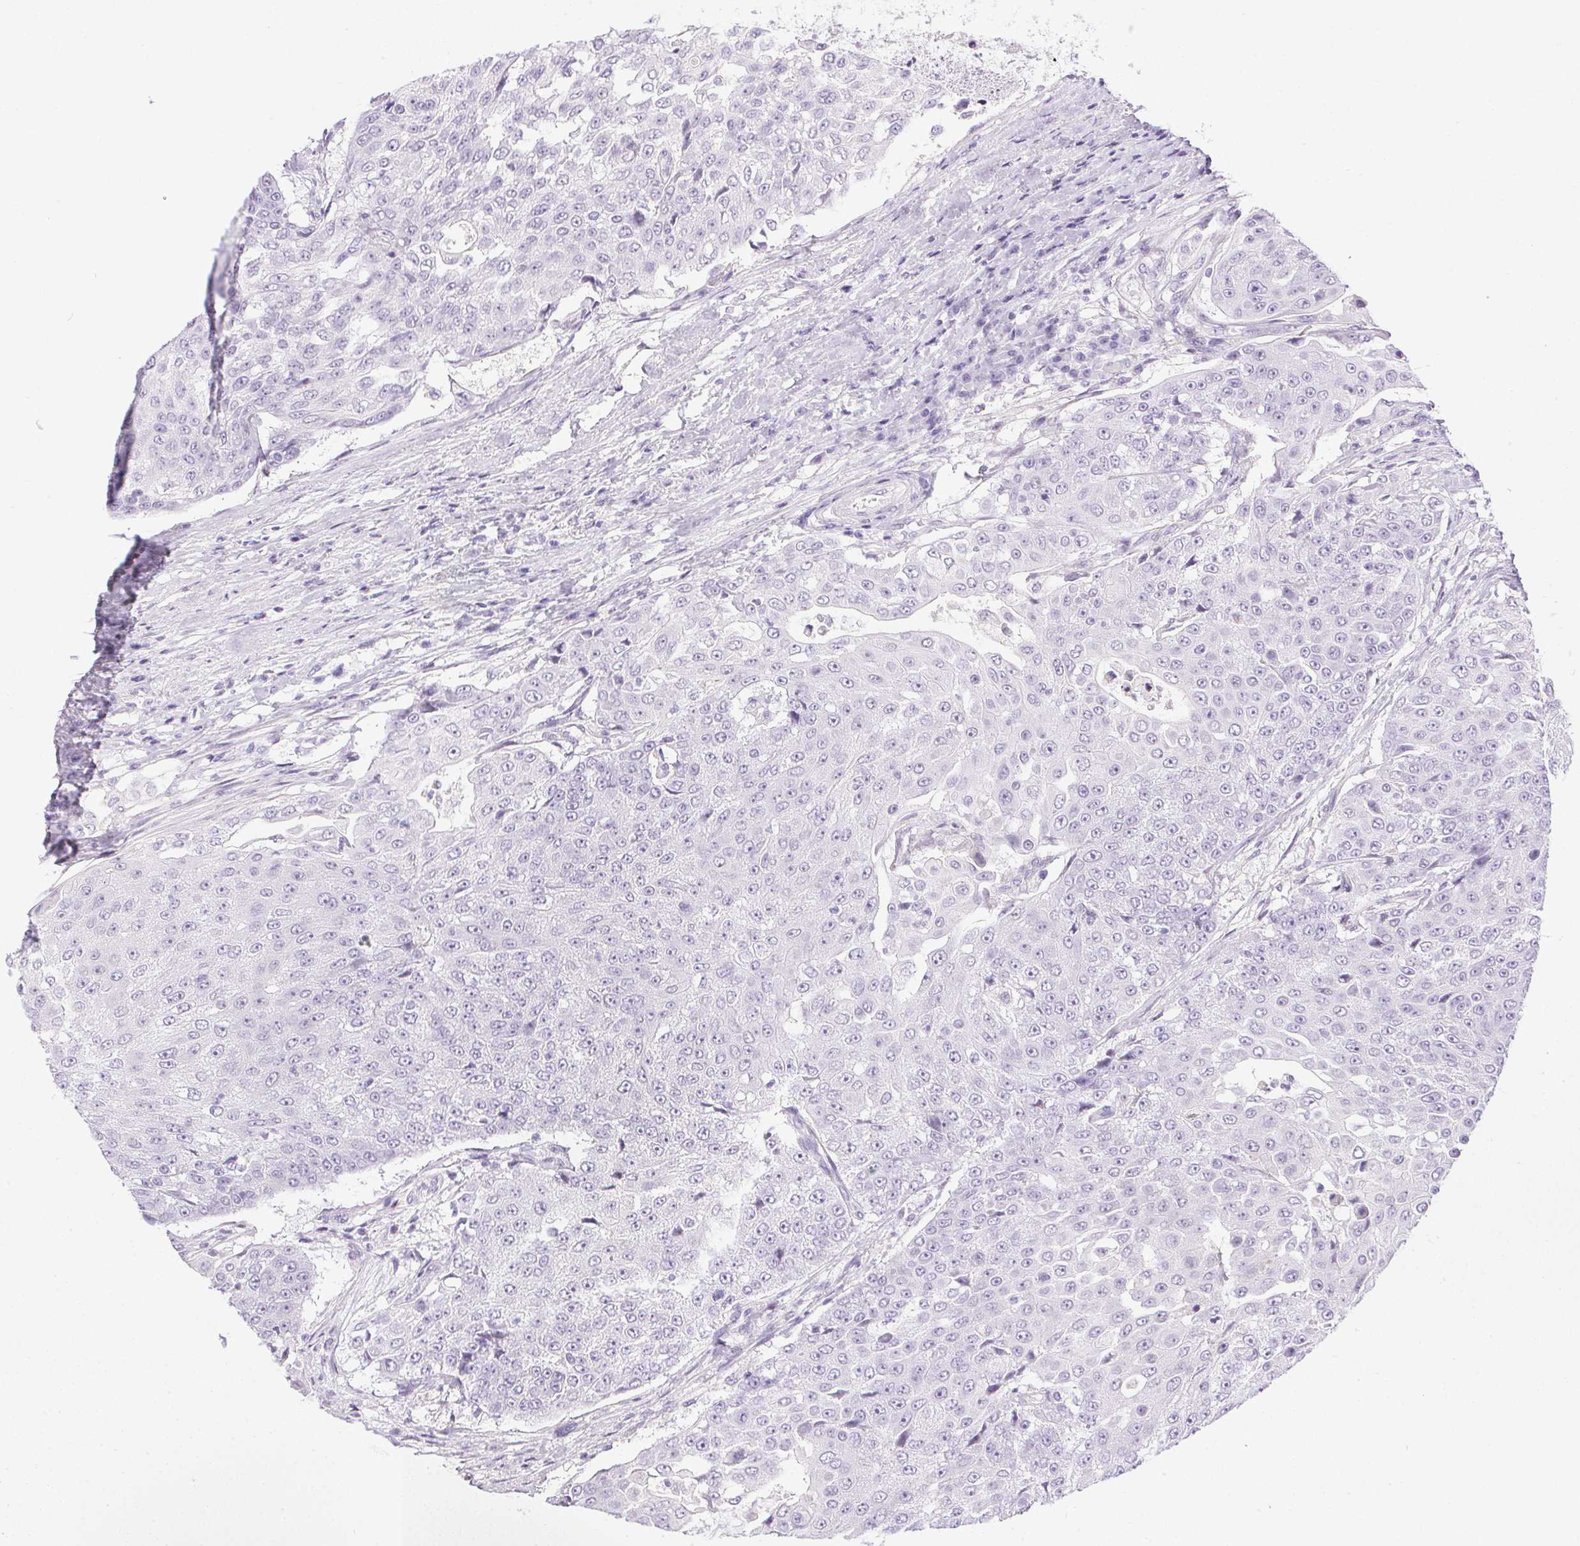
{"staining": {"intensity": "negative", "quantity": "none", "location": "none"}, "tissue": "urothelial cancer", "cell_type": "Tumor cells", "image_type": "cancer", "snomed": [{"axis": "morphology", "description": "Urothelial carcinoma, High grade"}, {"axis": "topography", "description": "Urinary bladder"}], "caption": "DAB (3,3'-diaminobenzidine) immunohistochemical staining of human urothelial cancer shows no significant expression in tumor cells.", "gene": "PRL", "patient": {"sex": "female", "age": 63}}